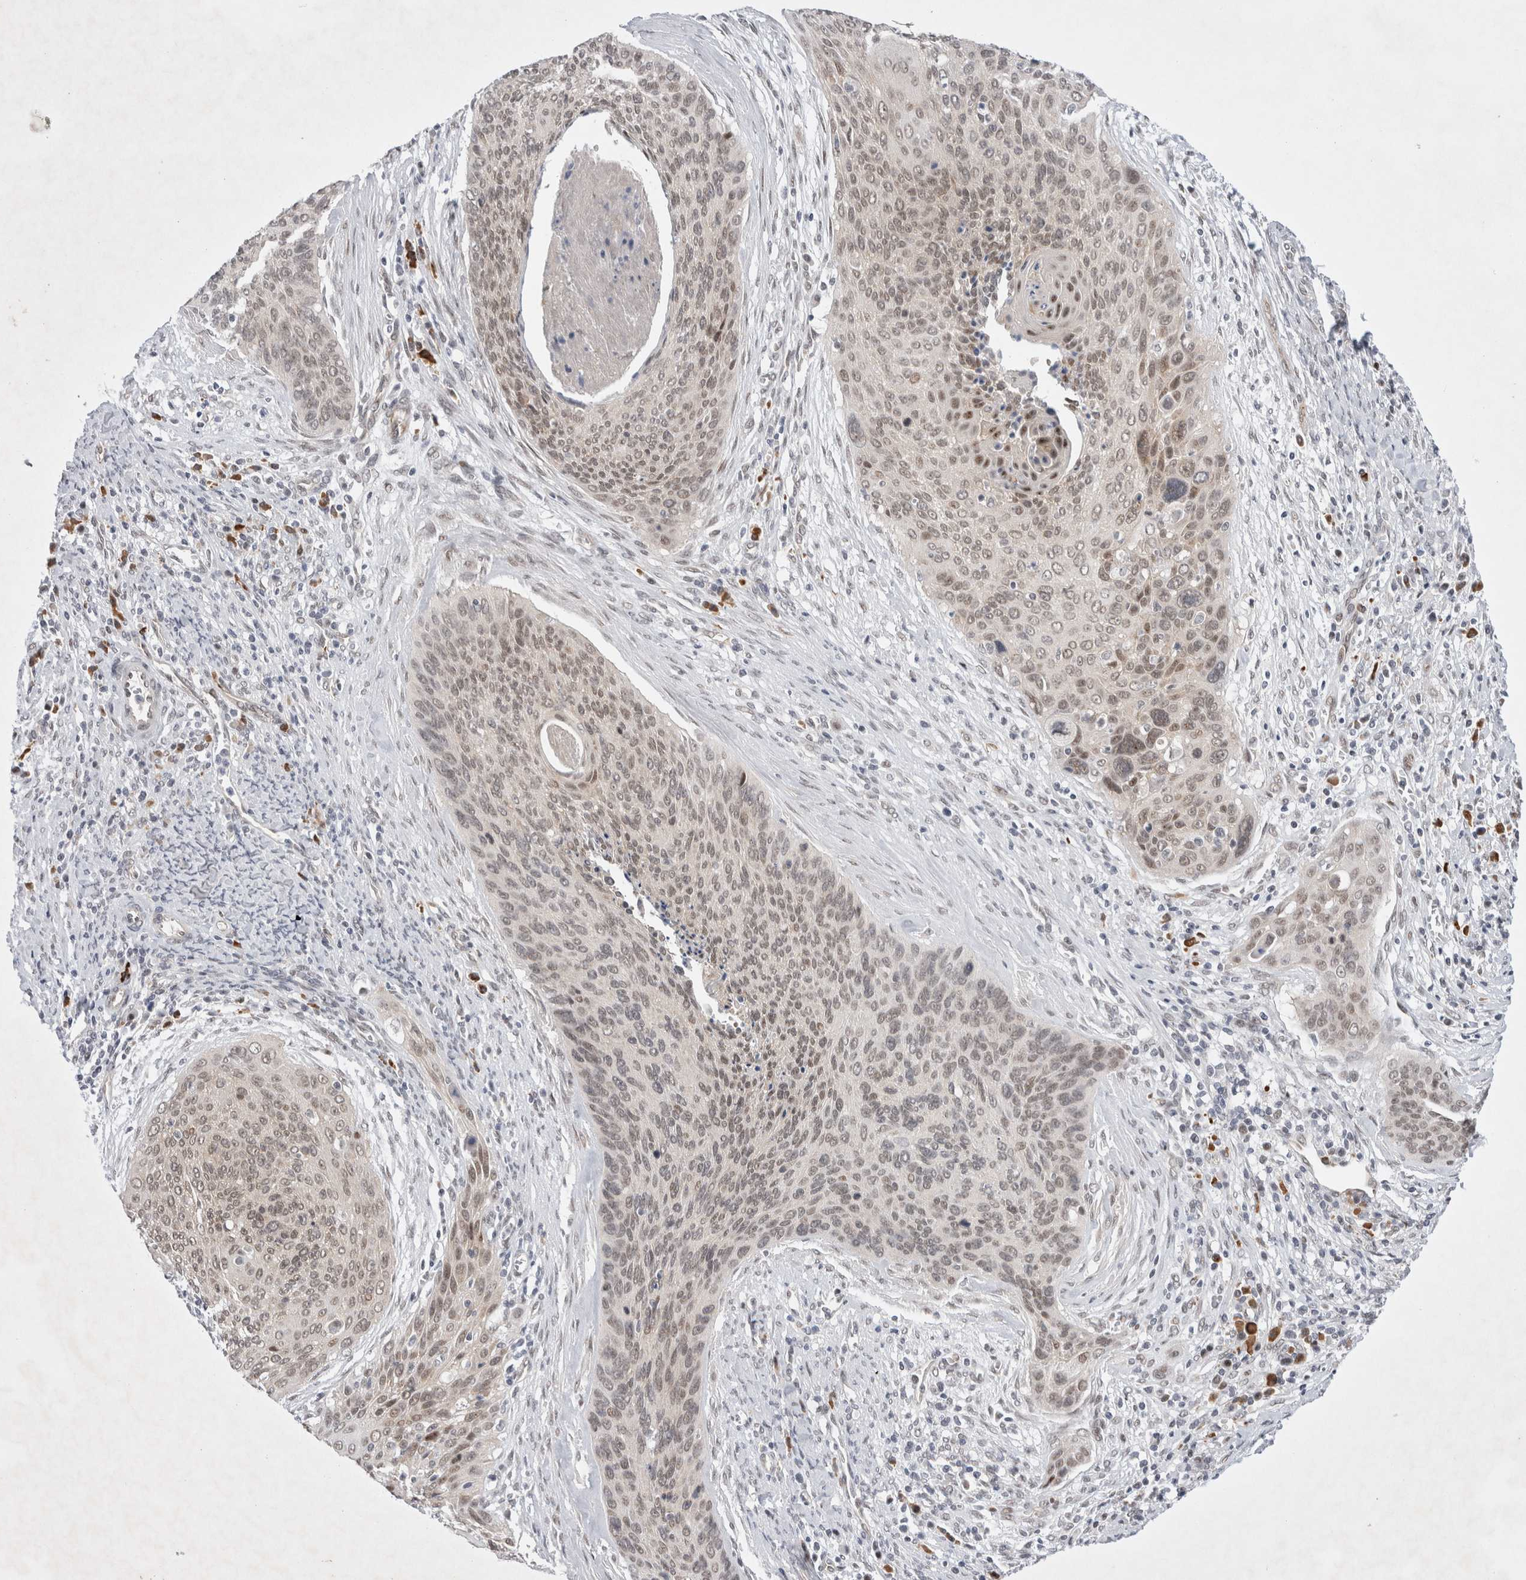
{"staining": {"intensity": "weak", "quantity": ">75%", "location": "nuclear"}, "tissue": "cervical cancer", "cell_type": "Tumor cells", "image_type": "cancer", "snomed": [{"axis": "morphology", "description": "Squamous cell carcinoma, NOS"}, {"axis": "topography", "description": "Cervix"}], "caption": "Tumor cells exhibit low levels of weak nuclear staining in approximately >75% of cells in human squamous cell carcinoma (cervical).", "gene": "WIPF2", "patient": {"sex": "female", "age": 55}}